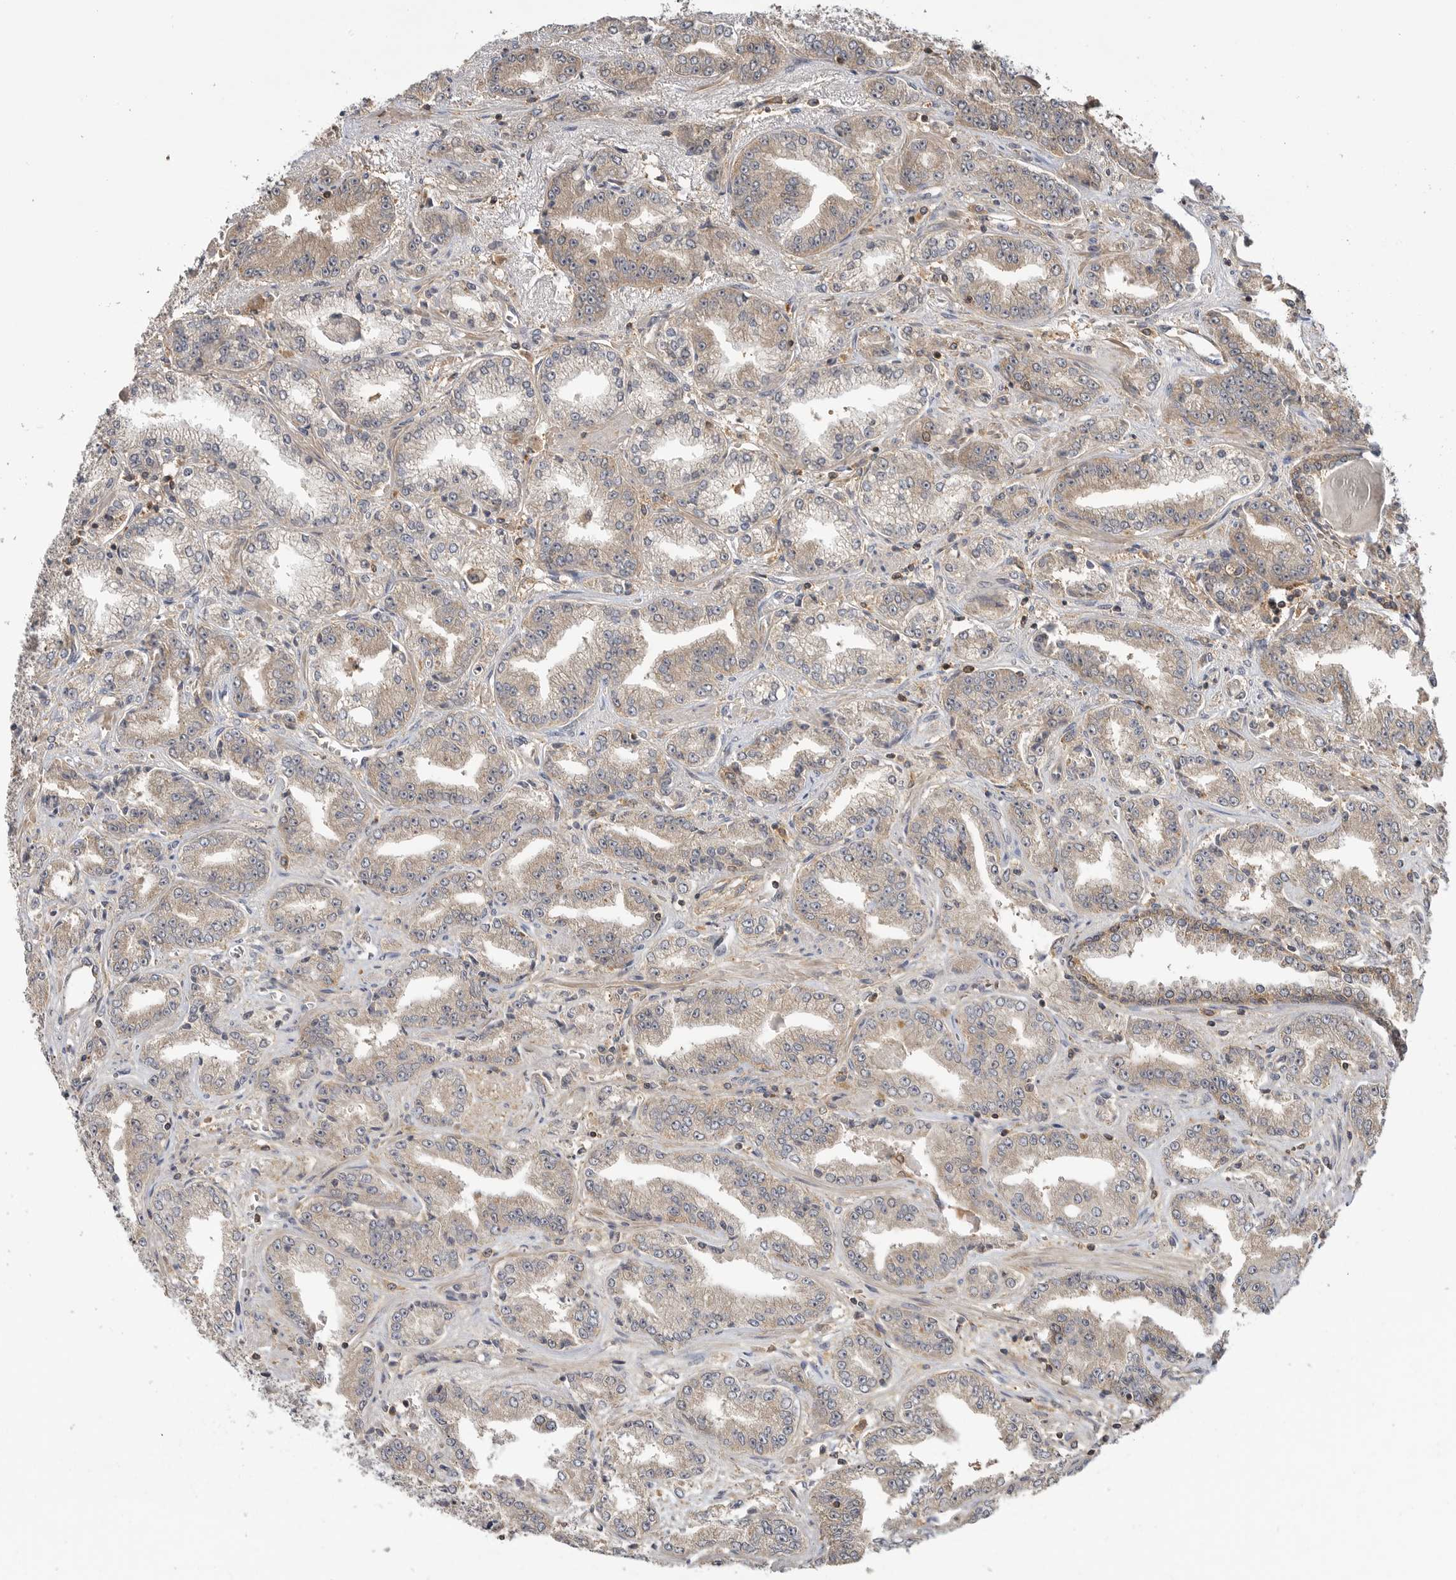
{"staining": {"intensity": "weak", "quantity": "<25%", "location": "cytoplasmic/membranous"}, "tissue": "prostate cancer", "cell_type": "Tumor cells", "image_type": "cancer", "snomed": [{"axis": "morphology", "description": "Adenocarcinoma, High grade"}, {"axis": "topography", "description": "Prostate"}], "caption": "Micrograph shows no significant protein positivity in tumor cells of prostate cancer (adenocarcinoma (high-grade)).", "gene": "CLDN12", "patient": {"sex": "male", "age": 71}}